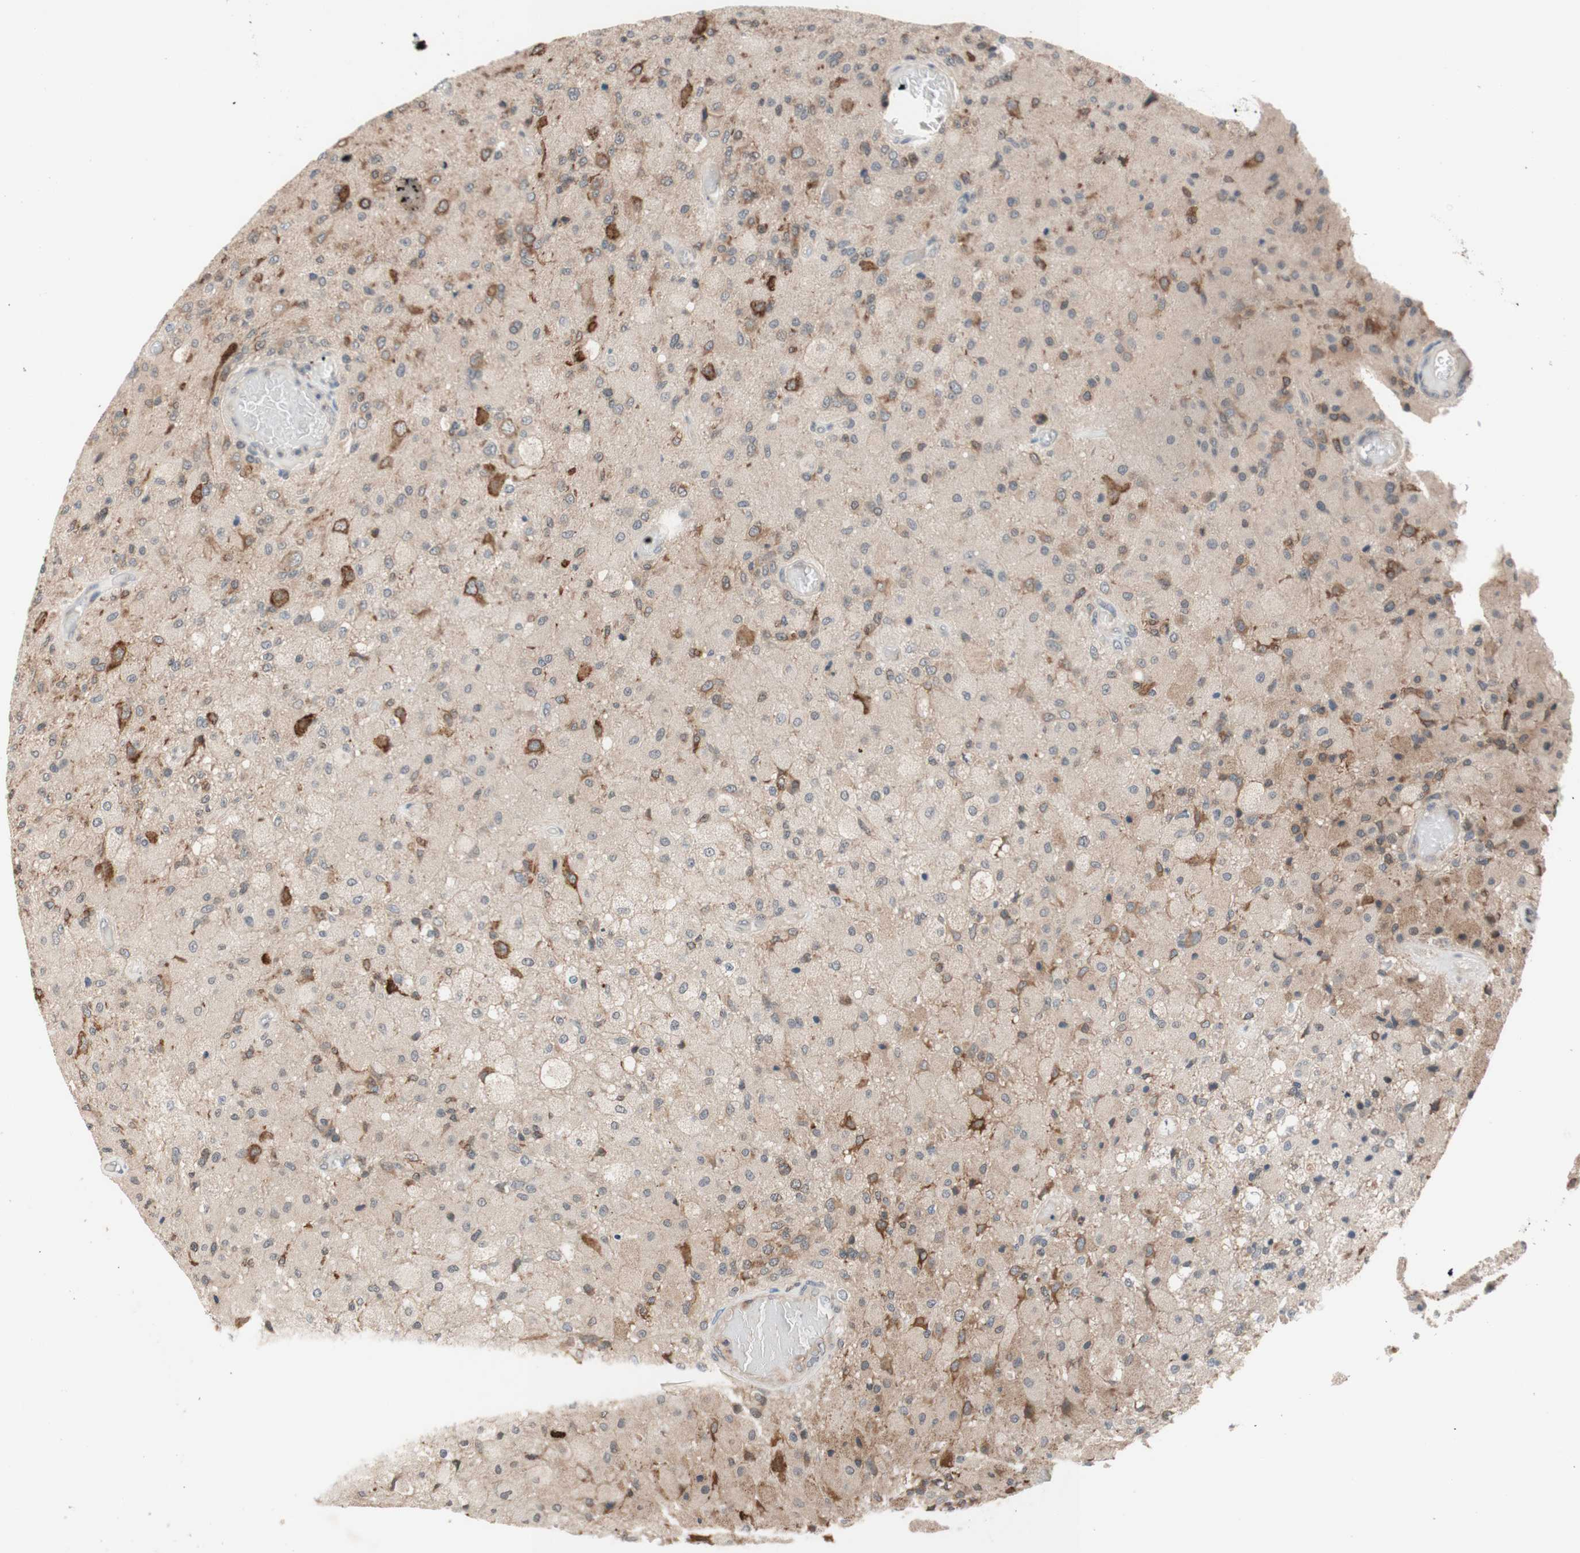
{"staining": {"intensity": "weak", "quantity": ">75%", "location": "cytoplasmic/membranous"}, "tissue": "glioma", "cell_type": "Tumor cells", "image_type": "cancer", "snomed": [{"axis": "morphology", "description": "Normal tissue, NOS"}, {"axis": "morphology", "description": "Glioma, malignant, High grade"}, {"axis": "topography", "description": "Cerebral cortex"}], "caption": "Immunohistochemistry (IHC) of malignant high-grade glioma demonstrates low levels of weak cytoplasmic/membranous expression in about >75% of tumor cells. (Stains: DAB (3,3'-diaminobenzidine) in brown, nuclei in blue, Microscopy: brightfield microscopy at high magnification).", "gene": "CD55", "patient": {"sex": "male", "age": 77}}